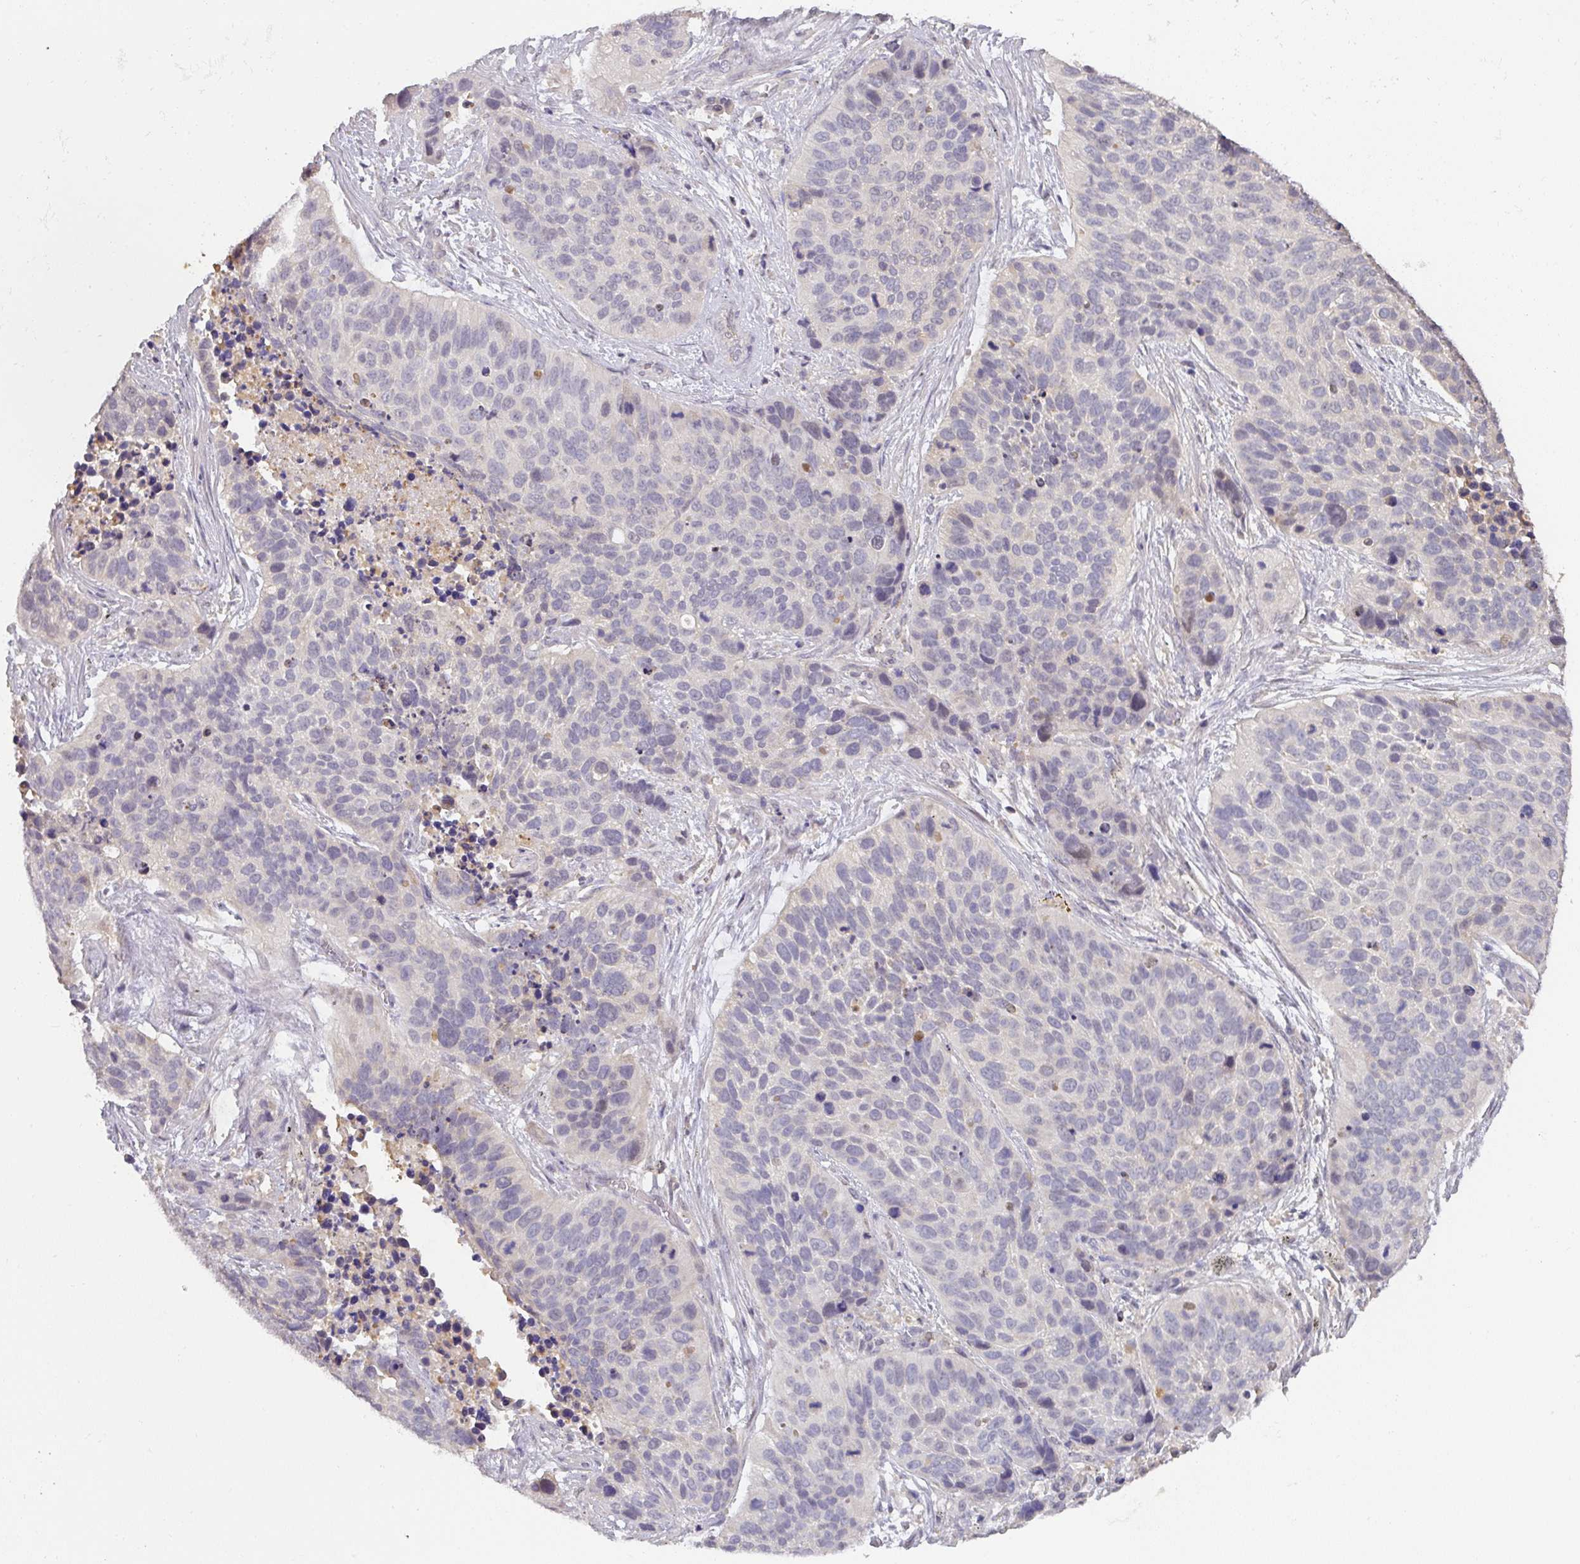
{"staining": {"intensity": "negative", "quantity": "none", "location": "none"}, "tissue": "lung cancer", "cell_type": "Tumor cells", "image_type": "cancer", "snomed": [{"axis": "morphology", "description": "Squamous cell carcinoma, NOS"}, {"axis": "topography", "description": "Lung"}], "caption": "The IHC image has no significant expression in tumor cells of lung cancer tissue.", "gene": "FOXN4", "patient": {"sex": "male", "age": 62}}